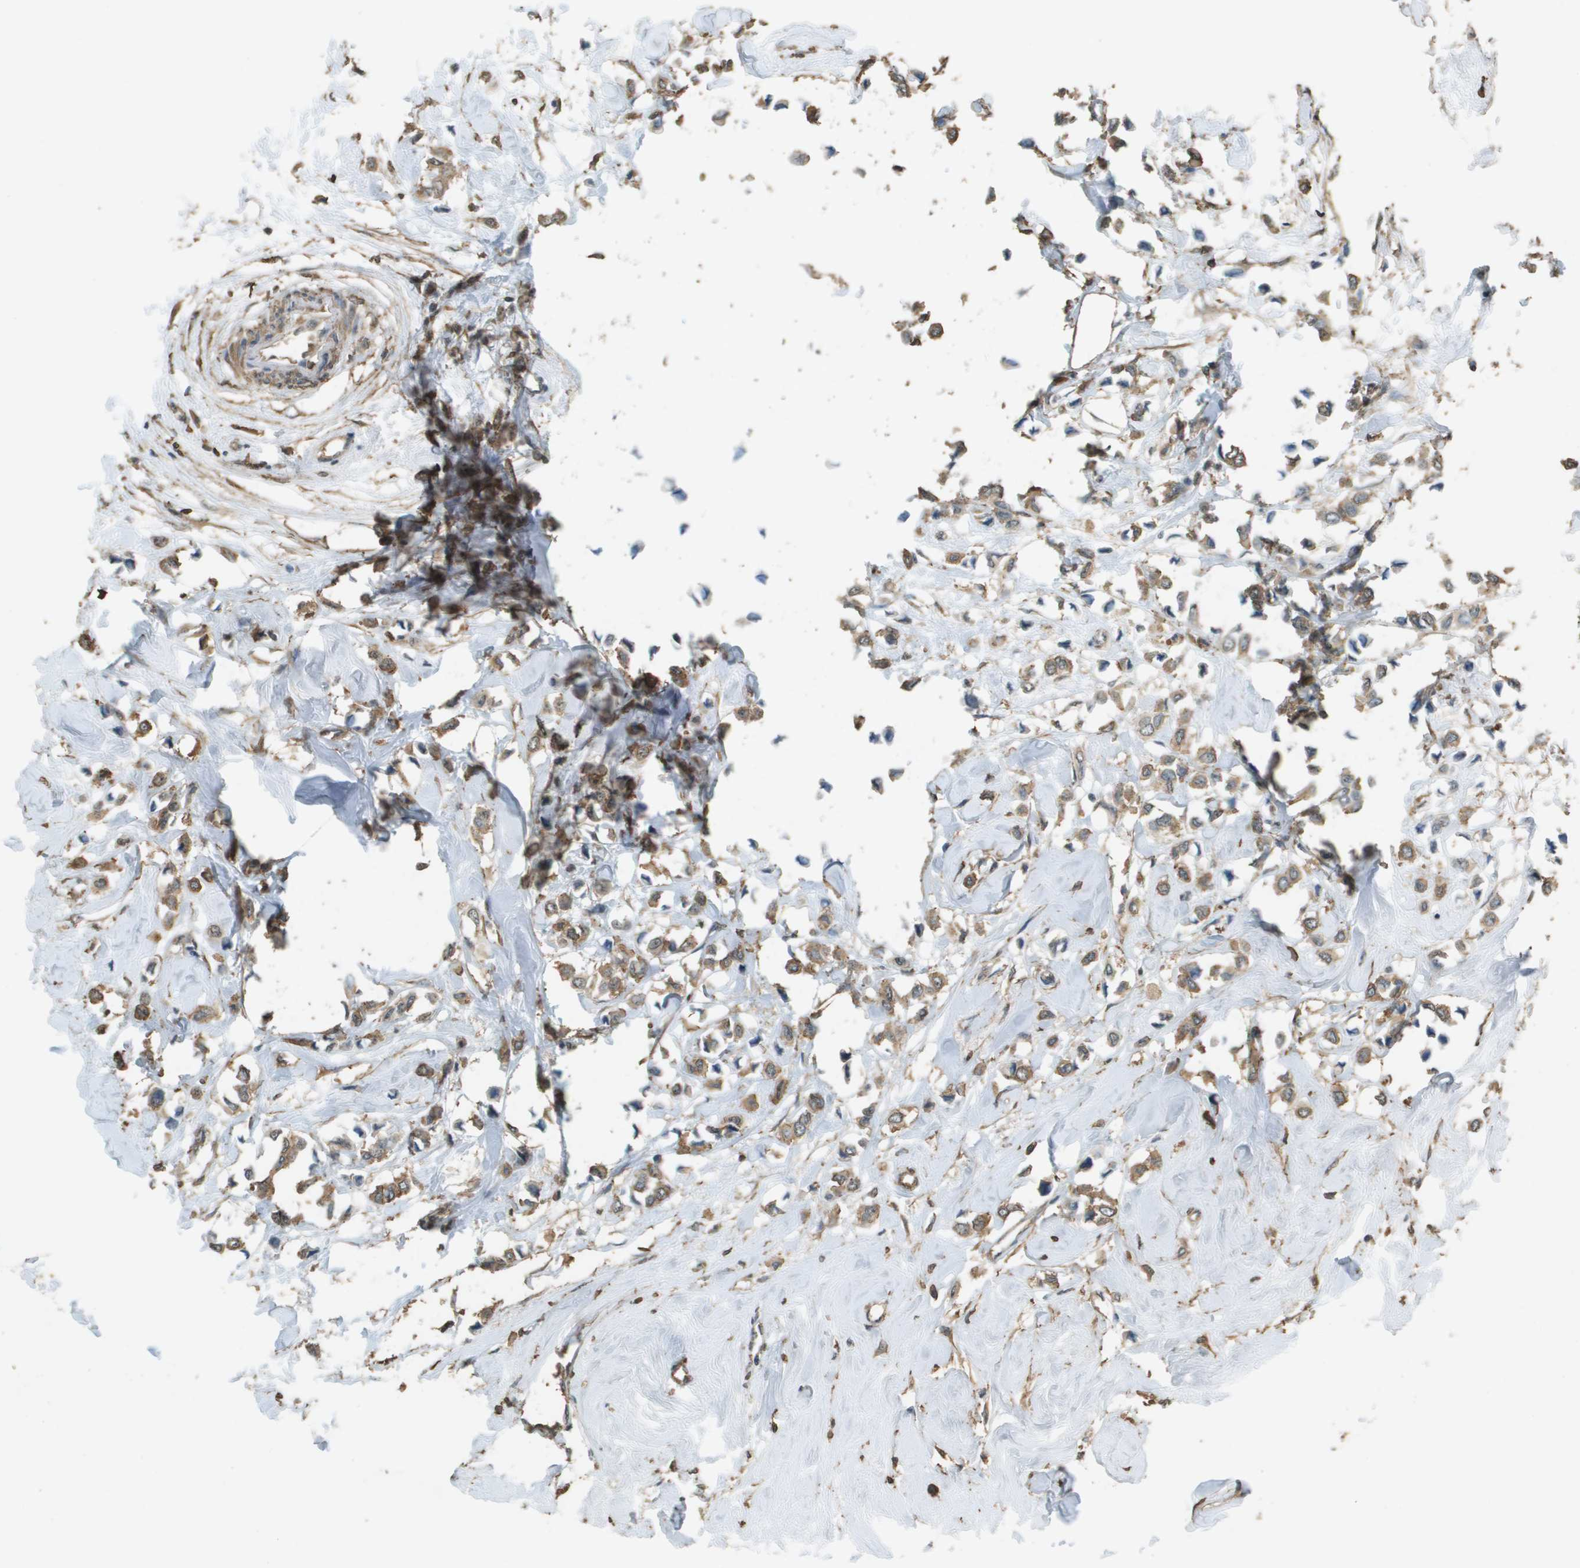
{"staining": {"intensity": "moderate", "quantity": ">75%", "location": "cytoplasmic/membranous"}, "tissue": "breast cancer", "cell_type": "Tumor cells", "image_type": "cancer", "snomed": [{"axis": "morphology", "description": "Lobular carcinoma"}, {"axis": "topography", "description": "Breast"}], "caption": "Moderate cytoplasmic/membranous expression for a protein is appreciated in approximately >75% of tumor cells of breast lobular carcinoma using immunohistochemistry.", "gene": "MS4A7", "patient": {"sex": "female", "age": 51}}